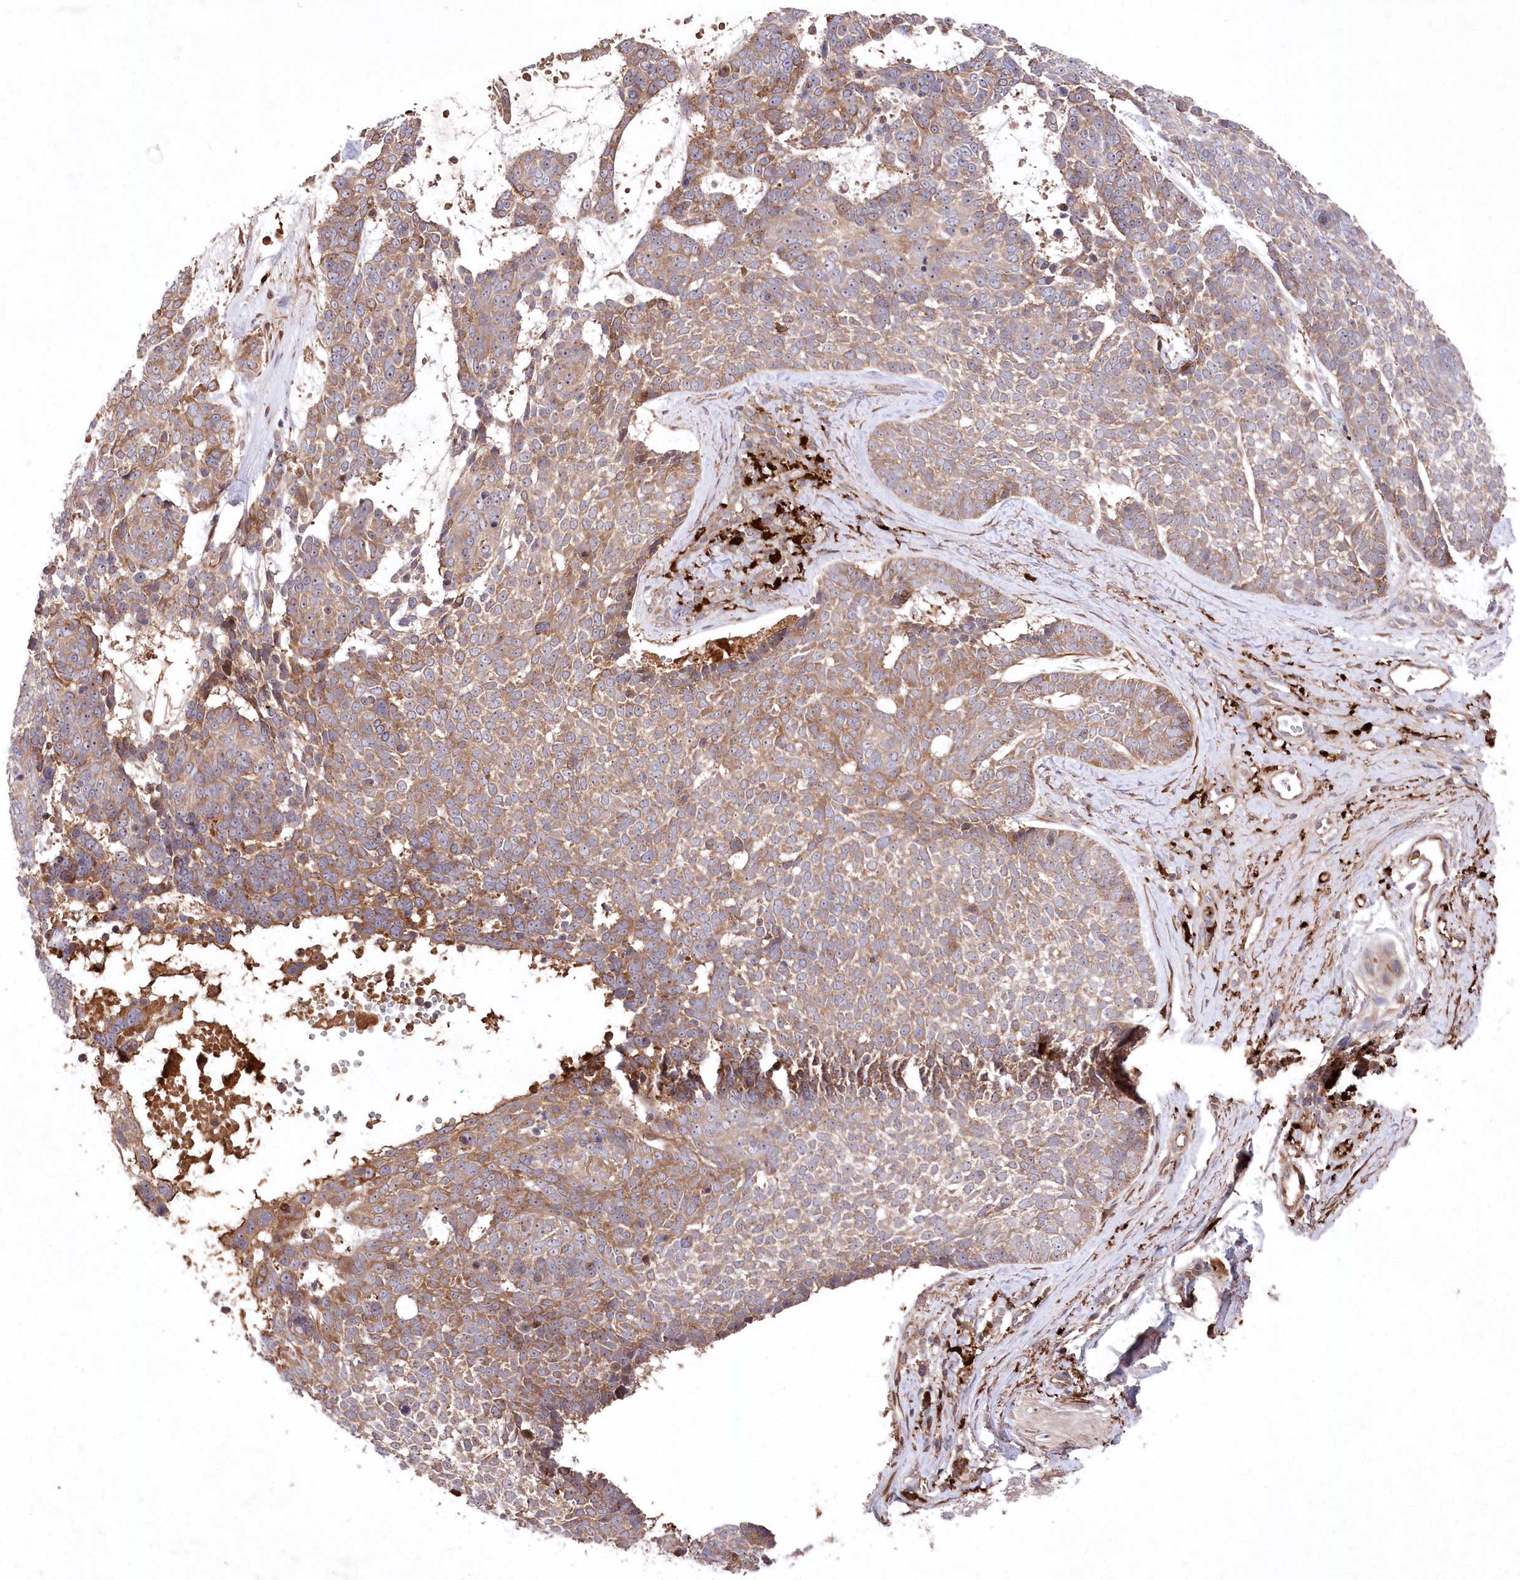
{"staining": {"intensity": "moderate", "quantity": ">75%", "location": "cytoplasmic/membranous"}, "tissue": "skin cancer", "cell_type": "Tumor cells", "image_type": "cancer", "snomed": [{"axis": "morphology", "description": "Basal cell carcinoma"}, {"axis": "topography", "description": "Skin"}], "caption": "A brown stain labels moderate cytoplasmic/membranous staining of a protein in human skin basal cell carcinoma tumor cells.", "gene": "PPP1R21", "patient": {"sex": "female", "age": 81}}